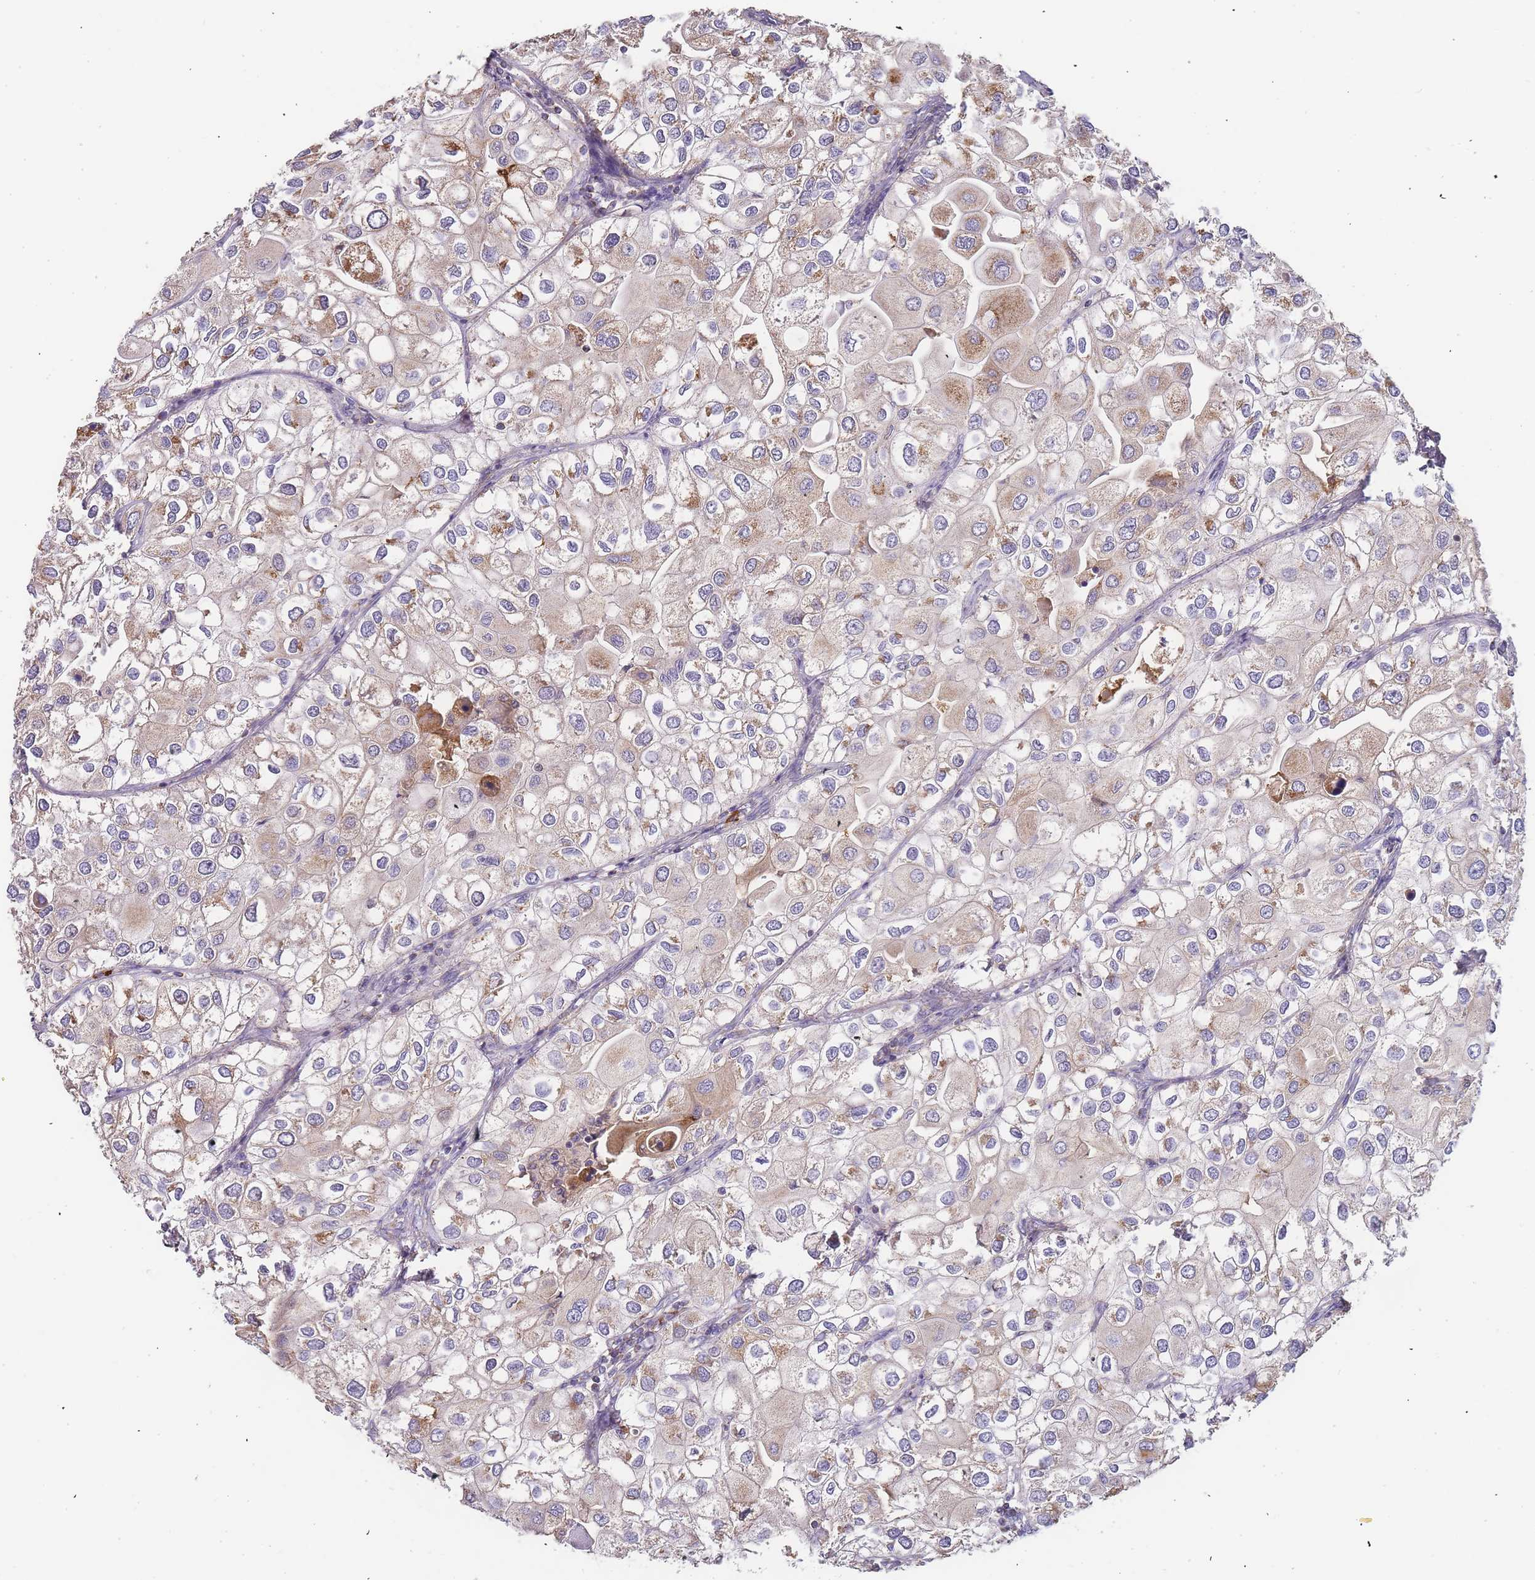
{"staining": {"intensity": "moderate", "quantity": "<25%", "location": "cytoplasmic/membranous"}, "tissue": "urothelial cancer", "cell_type": "Tumor cells", "image_type": "cancer", "snomed": [{"axis": "morphology", "description": "Urothelial carcinoma, High grade"}, {"axis": "topography", "description": "Urinary bladder"}], "caption": "Protein staining demonstrates moderate cytoplasmic/membranous staining in about <25% of tumor cells in urothelial carcinoma (high-grade).", "gene": "ADCY9", "patient": {"sex": "male", "age": 64}}